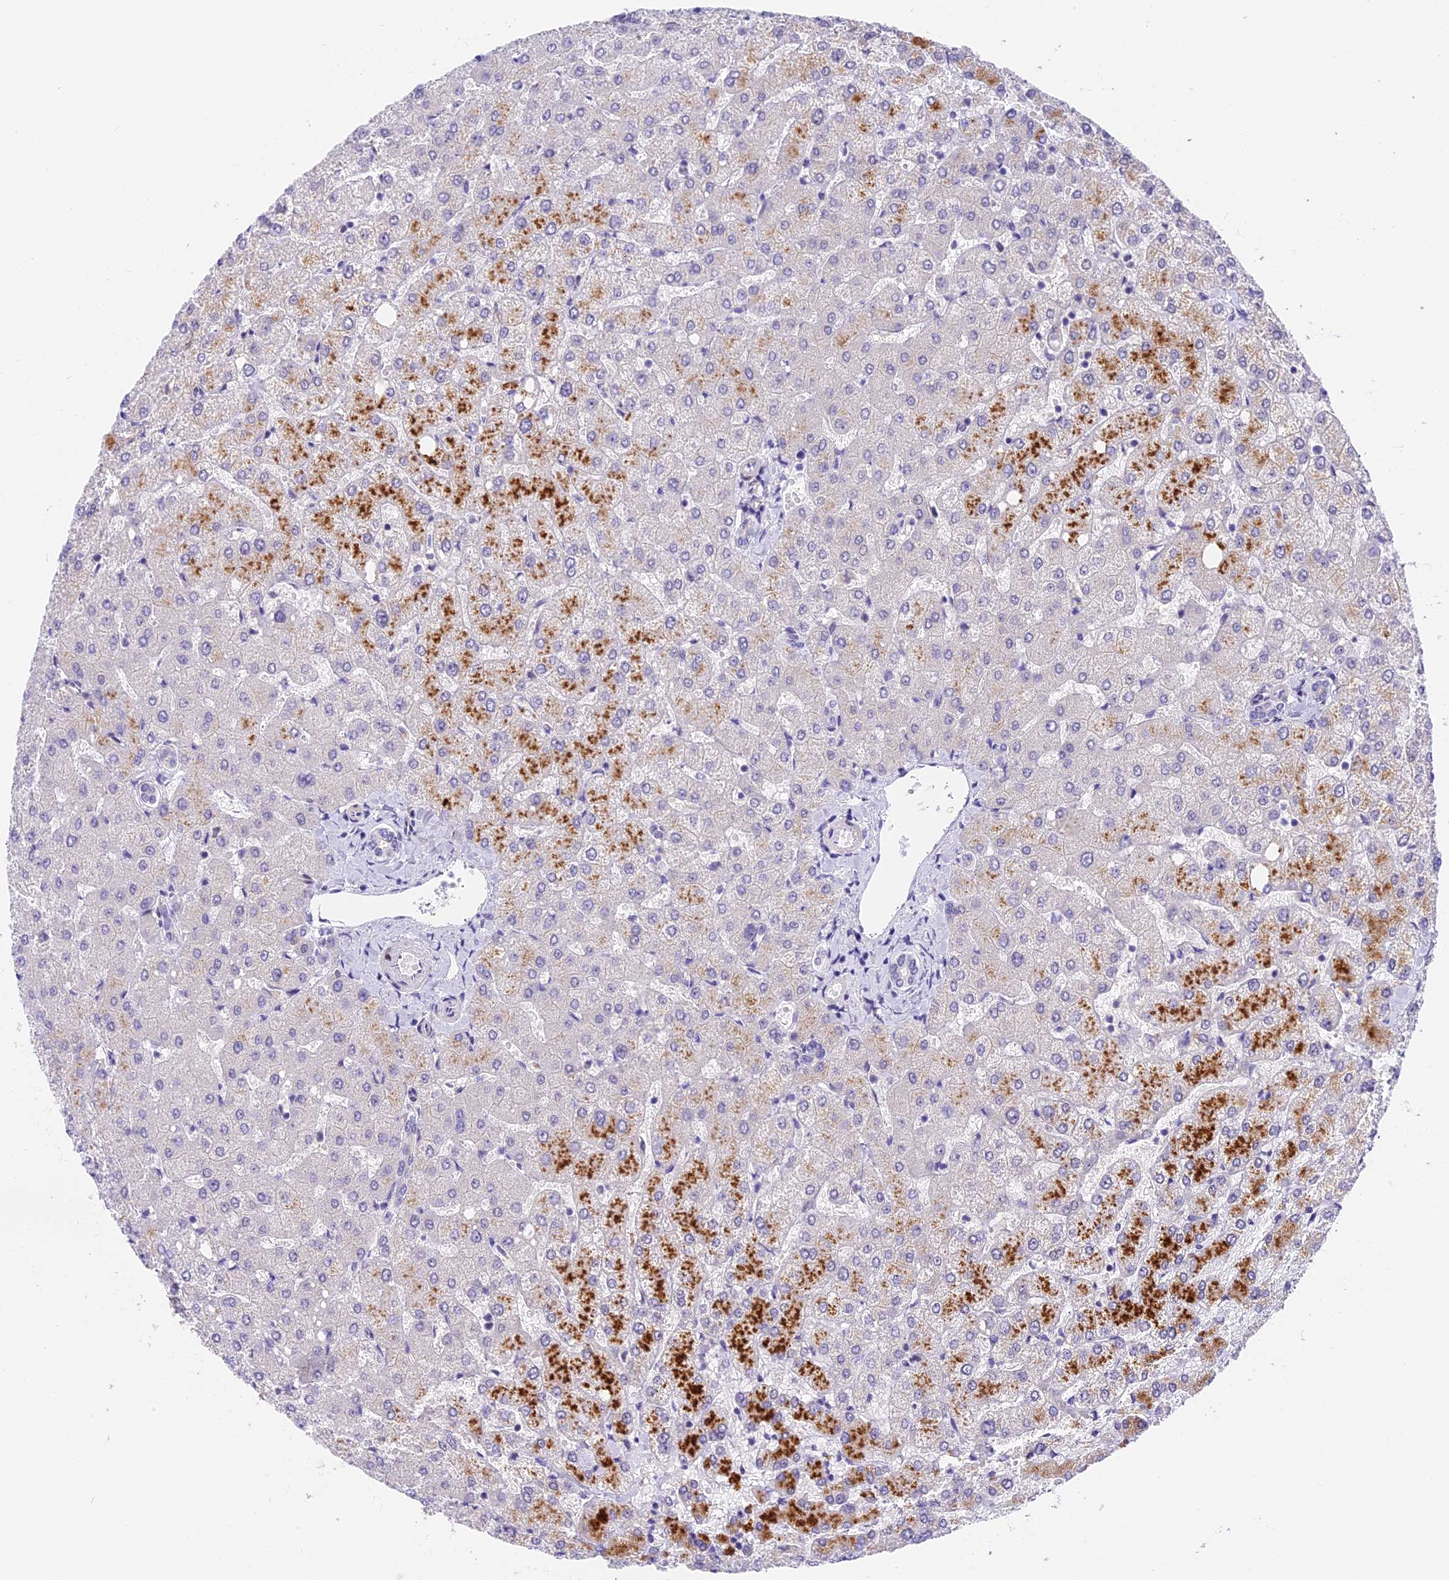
{"staining": {"intensity": "negative", "quantity": "none", "location": "none"}, "tissue": "liver", "cell_type": "Cholangiocytes", "image_type": "normal", "snomed": [{"axis": "morphology", "description": "Normal tissue, NOS"}, {"axis": "topography", "description": "Liver"}], "caption": "The micrograph reveals no significant staining in cholangiocytes of liver. (Stains: DAB (3,3'-diaminobenzidine) IHC with hematoxylin counter stain, Microscopy: brightfield microscopy at high magnification).", "gene": "MIDN", "patient": {"sex": "female", "age": 54}}